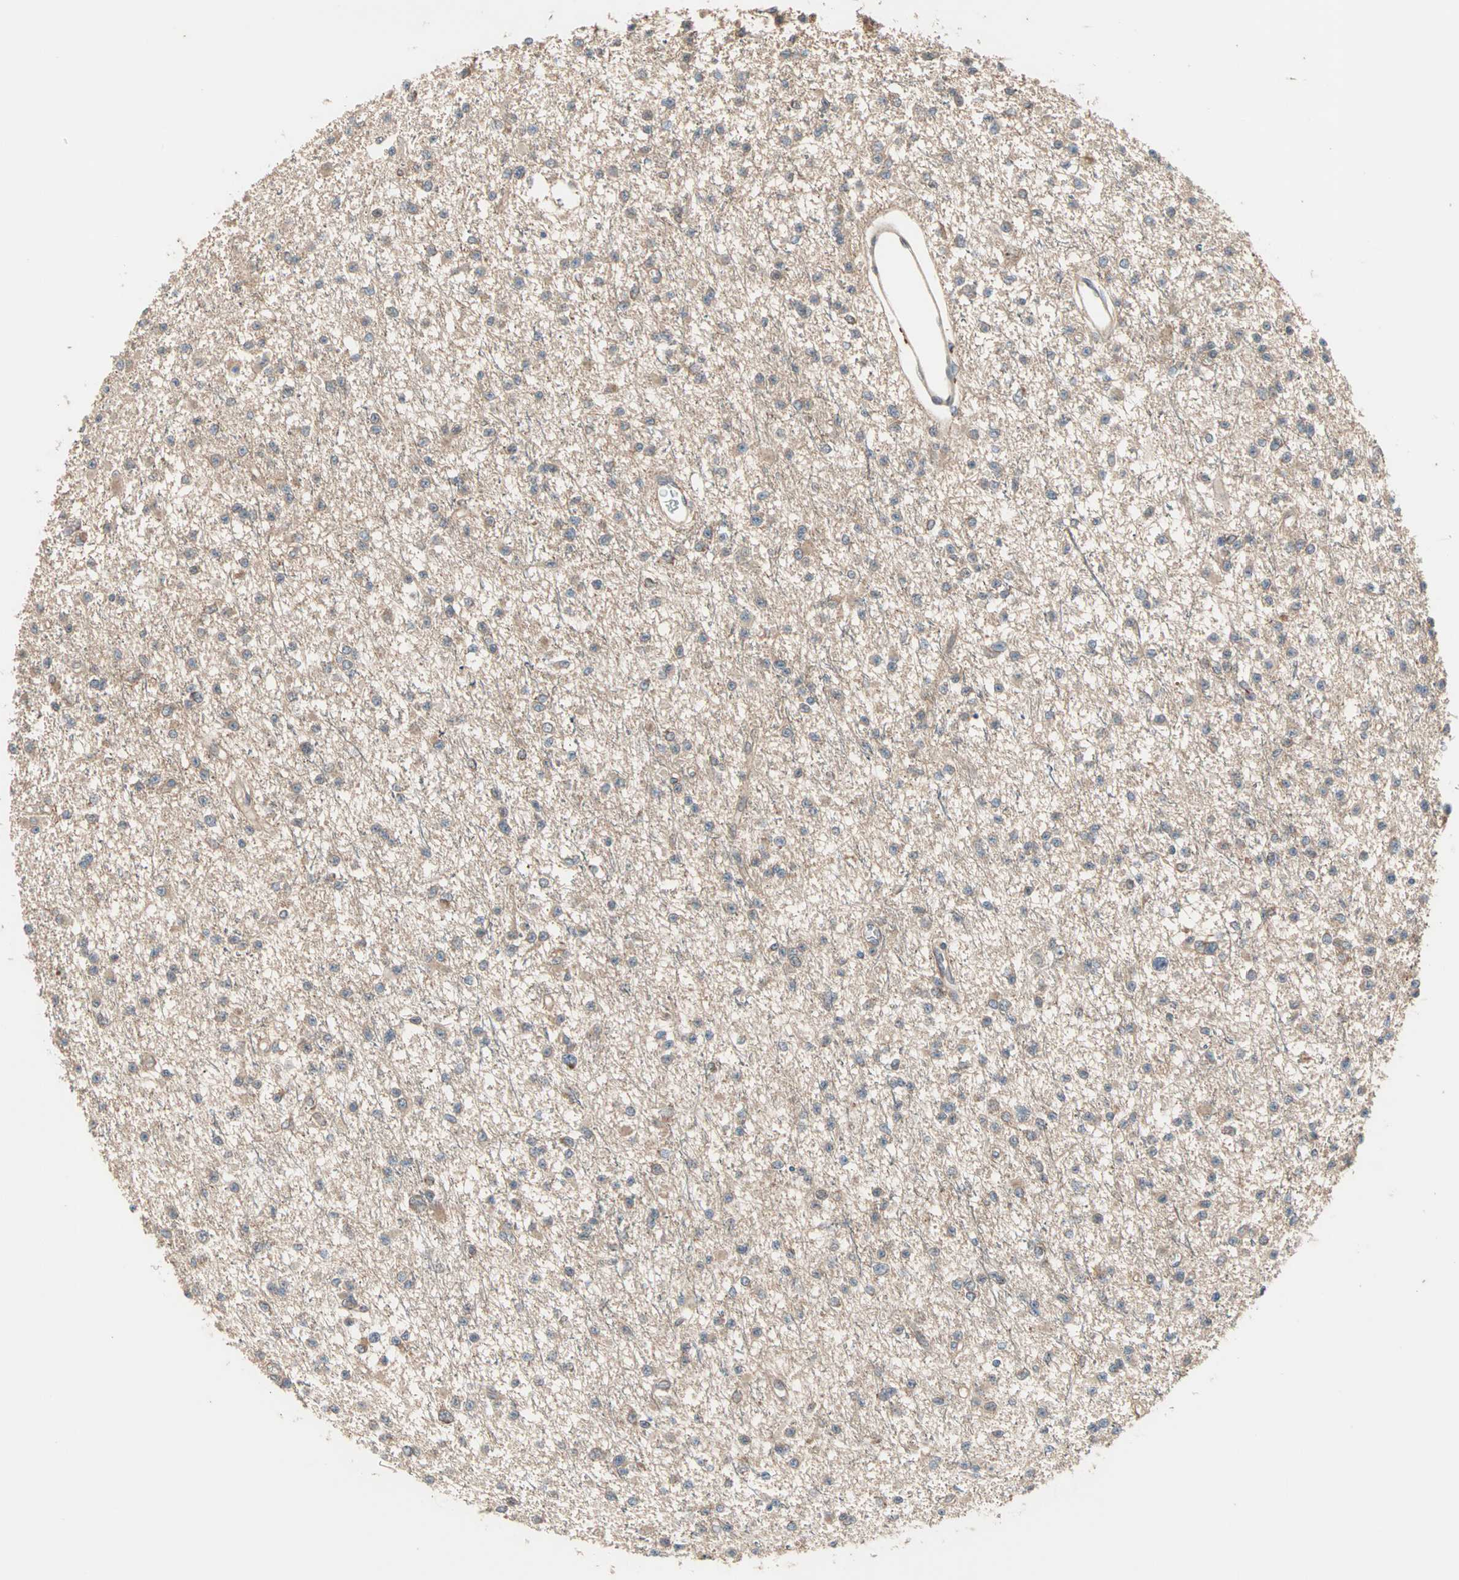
{"staining": {"intensity": "weak", "quantity": "25%-75%", "location": "cytoplasmic/membranous"}, "tissue": "glioma", "cell_type": "Tumor cells", "image_type": "cancer", "snomed": [{"axis": "morphology", "description": "Glioma, malignant, Low grade"}, {"axis": "topography", "description": "Brain"}], "caption": "An image of glioma stained for a protein displays weak cytoplasmic/membranous brown staining in tumor cells.", "gene": "PDE8A", "patient": {"sex": "female", "age": 22}}